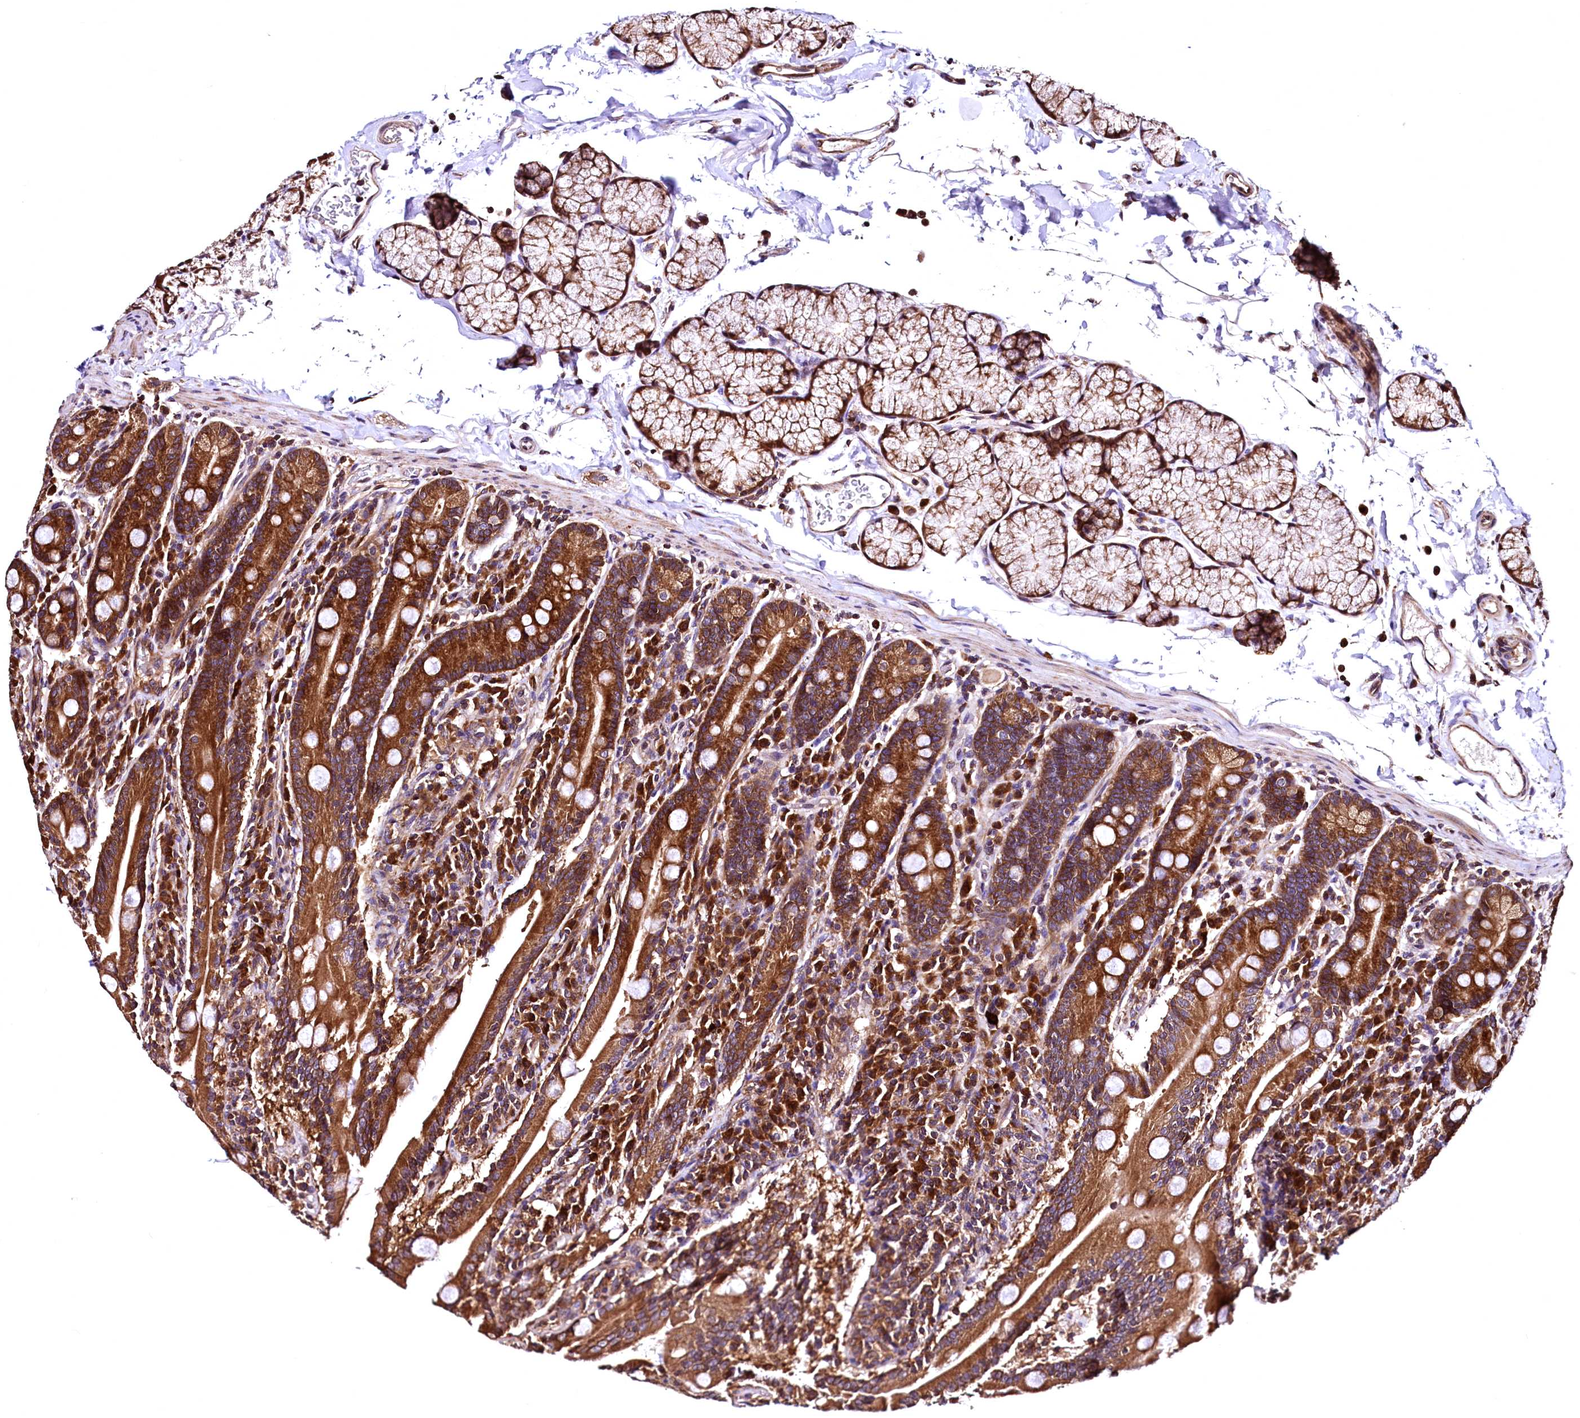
{"staining": {"intensity": "strong", "quantity": ">75%", "location": "cytoplasmic/membranous"}, "tissue": "duodenum", "cell_type": "Glandular cells", "image_type": "normal", "snomed": [{"axis": "morphology", "description": "Normal tissue, NOS"}, {"axis": "topography", "description": "Duodenum"}], "caption": "The histopathology image displays a brown stain indicating the presence of a protein in the cytoplasmic/membranous of glandular cells in duodenum. (Stains: DAB (3,3'-diaminobenzidine) in brown, nuclei in blue, Microscopy: brightfield microscopy at high magnification).", "gene": "LRSAM1", "patient": {"sex": "male", "age": 35}}